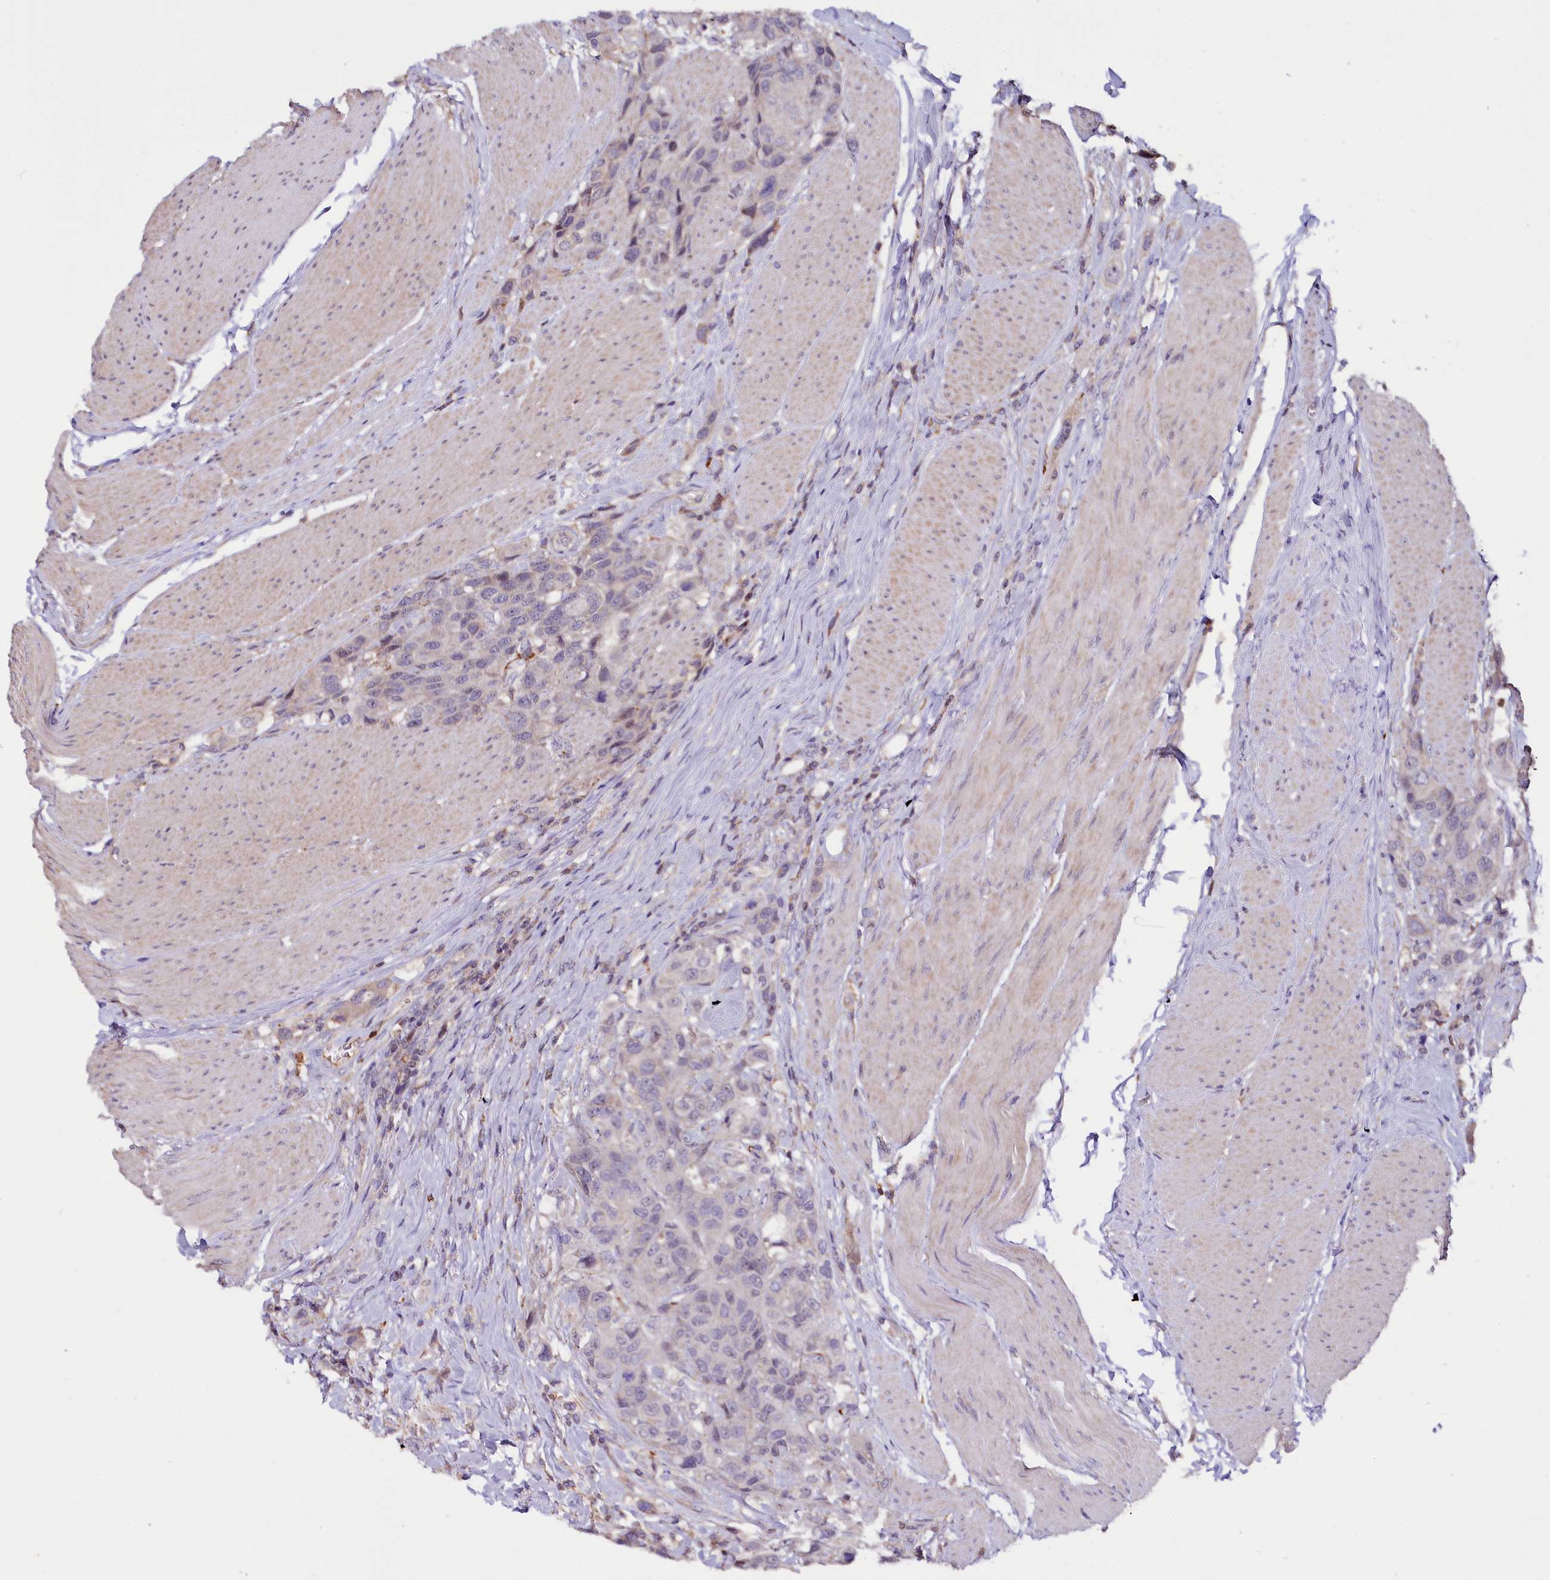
{"staining": {"intensity": "negative", "quantity": "none", "location": "none"}, "tissue": "urothelial cancer", "cell_type": "Tumor cells", "image_type": "cancer", "snomed": [{"axis": "morphology", "description": "Urothelial carcinoma, High grade"}, {"axis": "topography", "description": "Urinary bladder"}], "caption": "Tumor cells are negative for protein expression in human urothelial cancer. The staining was performed using DAB to visualize the protein expression in brown, while the nuclei were stained in blue with hematoxylin (Magnification: 20x).", "gene": "RPUSD3", "patient": {"sex": "male", "age": 50}}